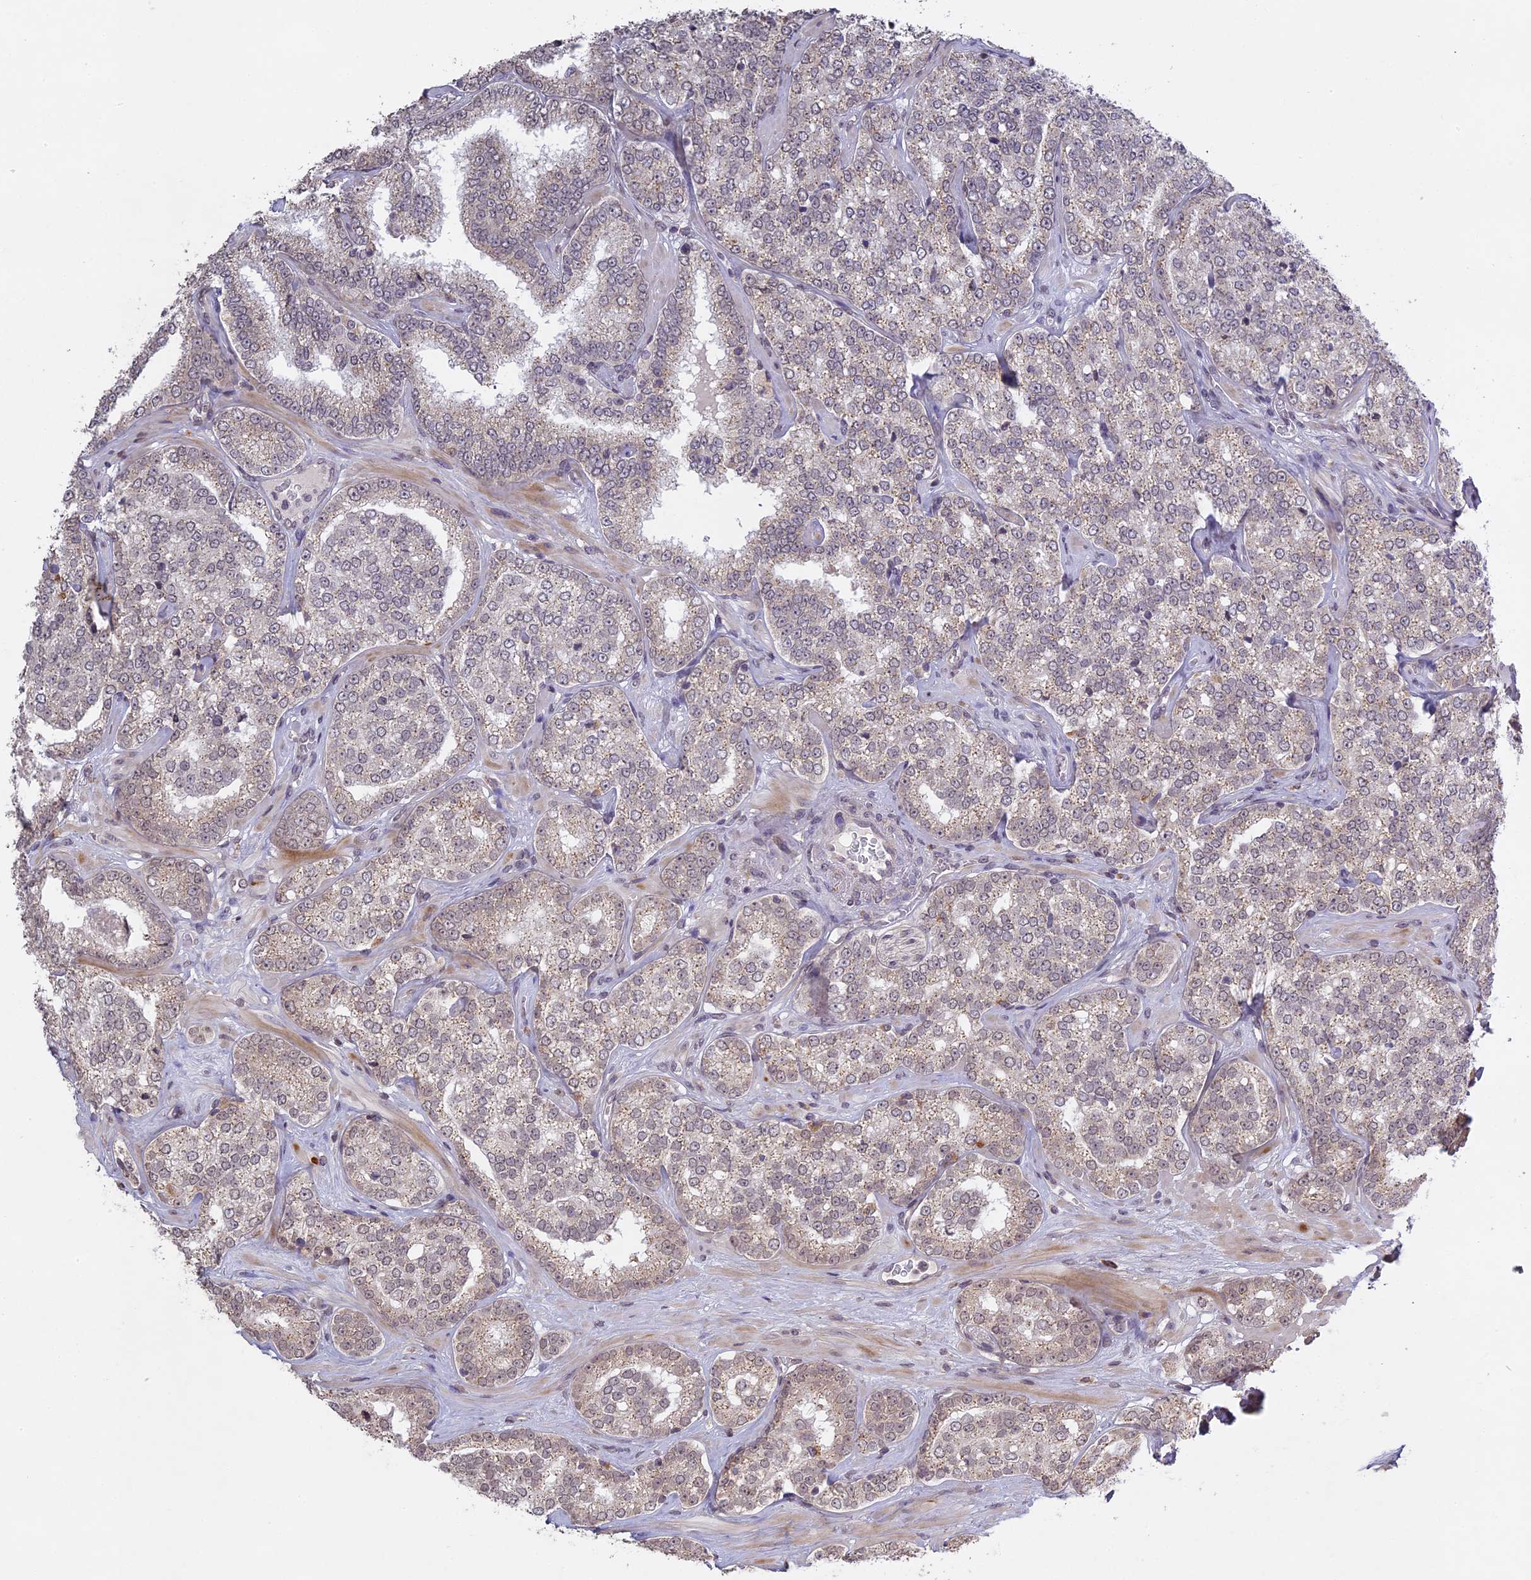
{"staining": {"intensity": "weak", "quantity": "25%-75%", "location": "cytoplasmic/membranous"}, "tissue": "prostate cancer", "cell_type": "Tumor cells", "image_type": "cancer", "snomed": [{"axis": "morphology", "description": "Normal tissue, NOS"}, {"axis": "morphology", "description": "Adenocarcinoma, High grade"}, {"axis": "topography", "description": "Prostate"}], "caption": "This histopathology image reveals IHC staining of prostate cancer, with low weak cytoplasmic/membranous staining in approximately 25%-75% of tumor cells.", "gene": "ERG28", "patient": {"sex": "male", "age": 83}}